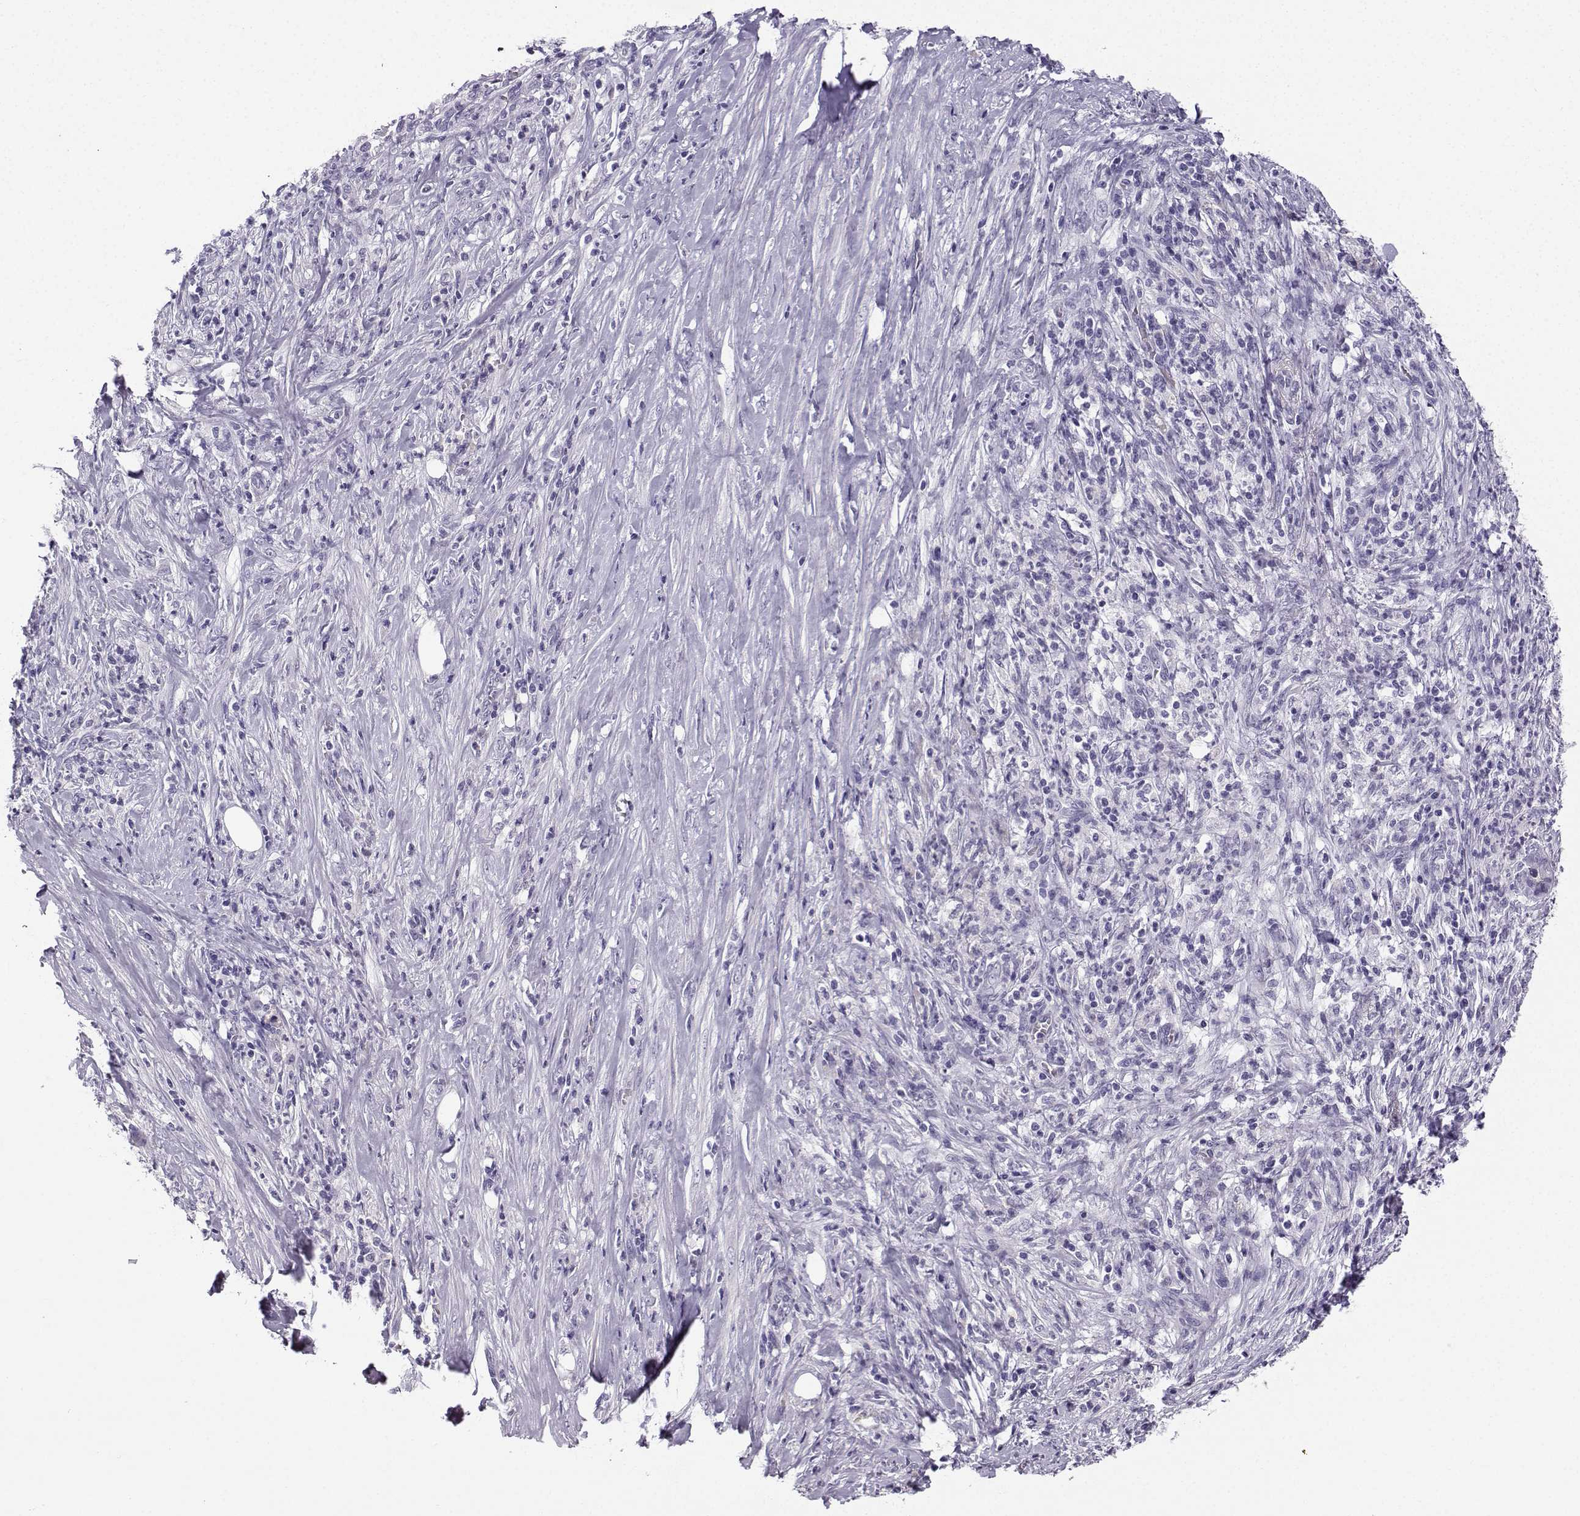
{"staining": {"intensity": "negative", "quantity": "none", "location": "none"}, "tissue": "pancreatic cancer", "cell_type": "Tumor cells", "image_type": "cancer", "snomed": [{"axis": "morphology", "description": "Adenocarcinoma, NOS"}, {"axis": "topography", "description": "Pancreas"}], "caption": "Micrograph shows no protein staining in tumor cells of pancreatic cancer (adenocarcinoma) tissue.", "gene": "ZBTB8B", "patient": {"sex": "male", "age": 57}}